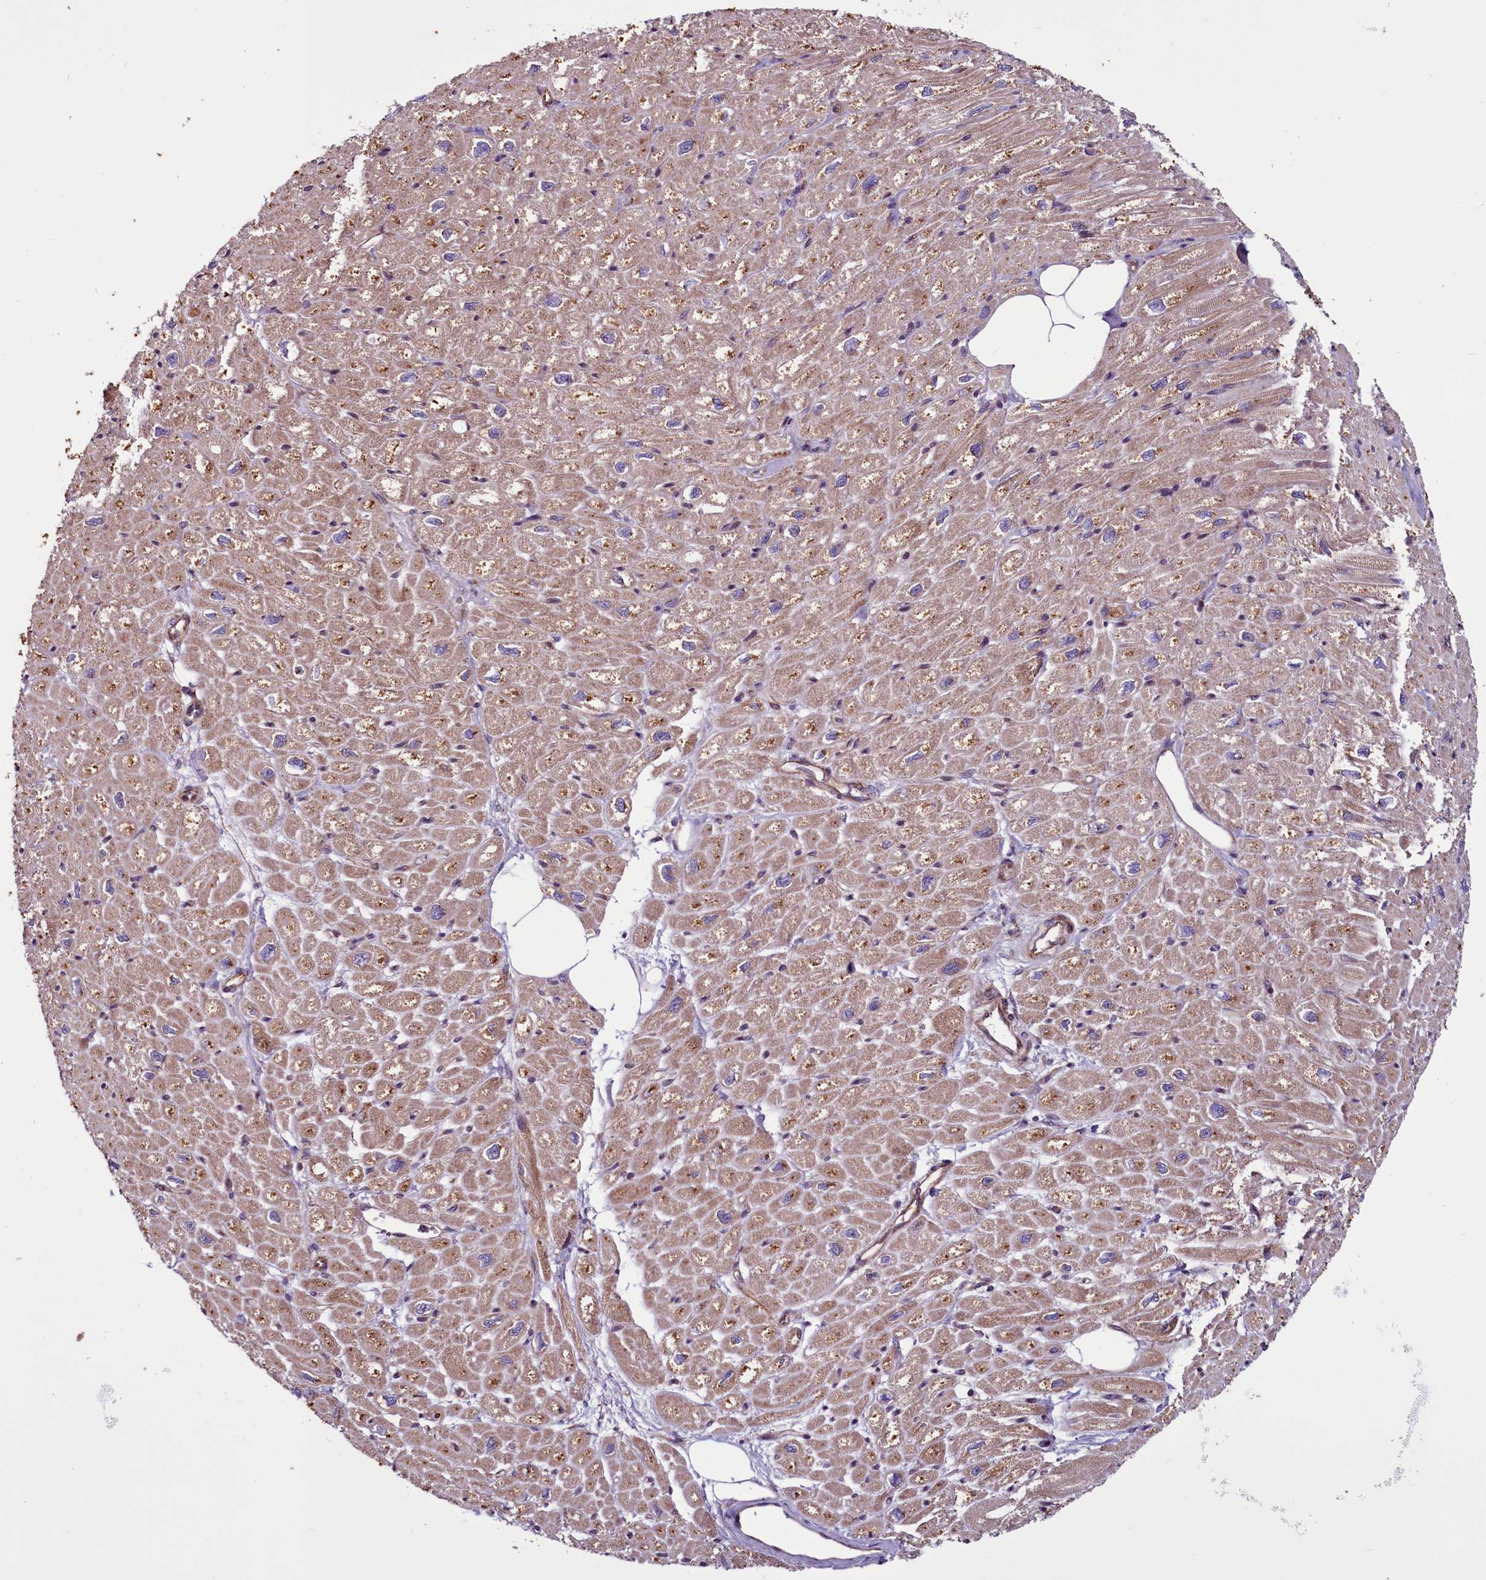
{"staining": {"intensity": "moderate", "quantity": ">75%", "location": "cytoplasmic/membranous"}, "tissue": "heart muscle", "cell_type": "Cardiomyocytes", "image_type": "normal", "snomed": [{"axis": "morphology", "description": "Normal tissue, NOS"}, {"axis": "topography", "description": "Heart"}], "caption": "Normal heart muscle was stained to show a protein in brown. There is medium levels of moderate cytoplasmic/membranous expression in approximately >75% of cardiomyocytes. The protein of interest is shown in brown color, while the nuclei are stained blue.", "gene": "MCRIP1", "patient": {"sex": "male", "age": 50}}